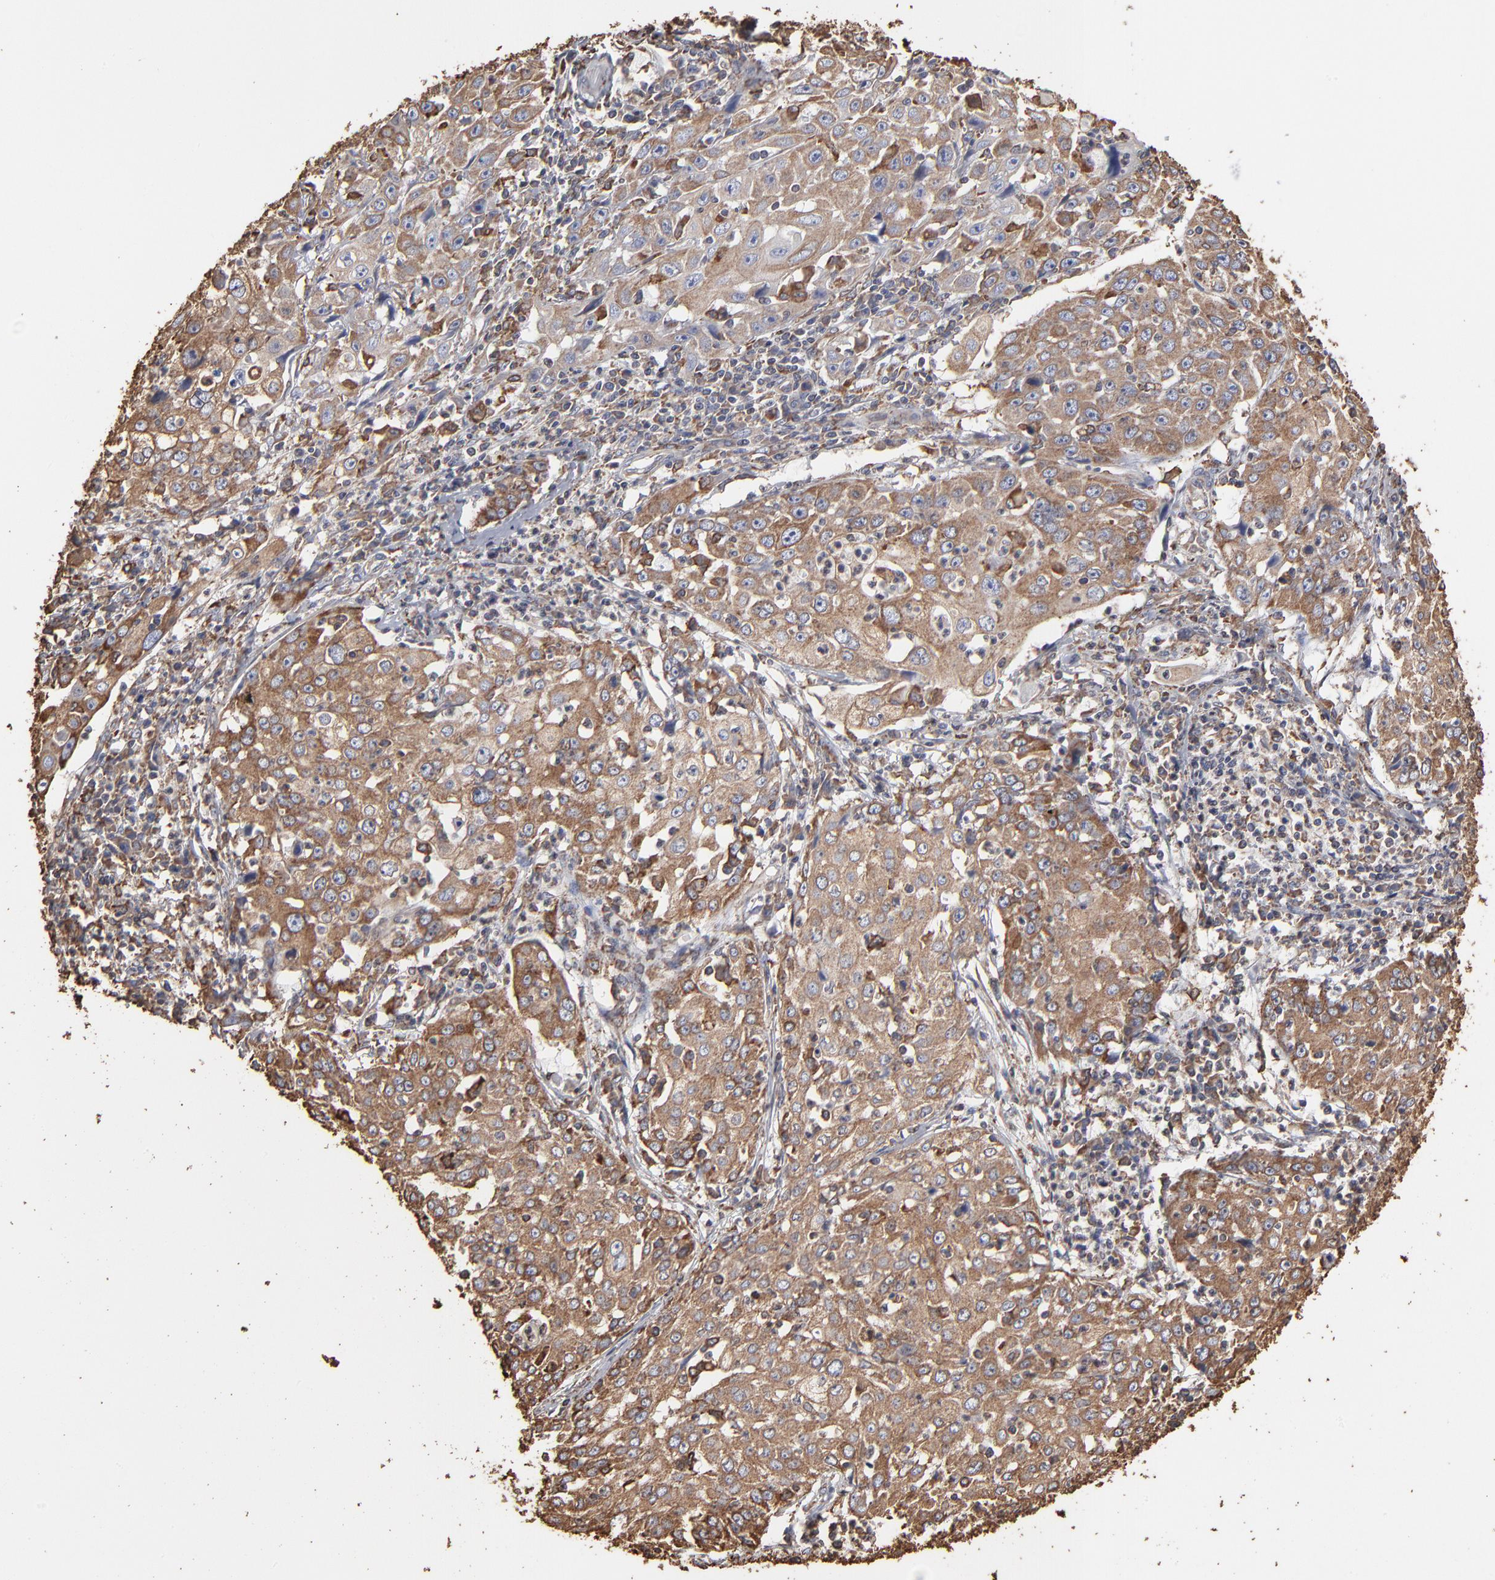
{"staining": {"intensity": "moderate", "quantity": ">75%", "location": "cytoplasmic/membranous"}, "tissue": "cervical cancer", "cell_type": "Tumor cells", "image_type": "cancer", "snomed": [{"axis": "morphology", "description": "Squamous cell carcinoma, NOS"}, {"axis": "topography", "description": "Cervix"}], "caption": "Protein staining exhibits moderate cytoplasmic/membranous positivity in approximately >75% of tumor cells in squamous cell carcinoma (cervical). The staining was performed using DAB, with brown indicating positive protein expression. Nuclei are stained blue with hematoxylin.", "gene": "PDIA3", "patient": {"sex": "female", "age": 39}}